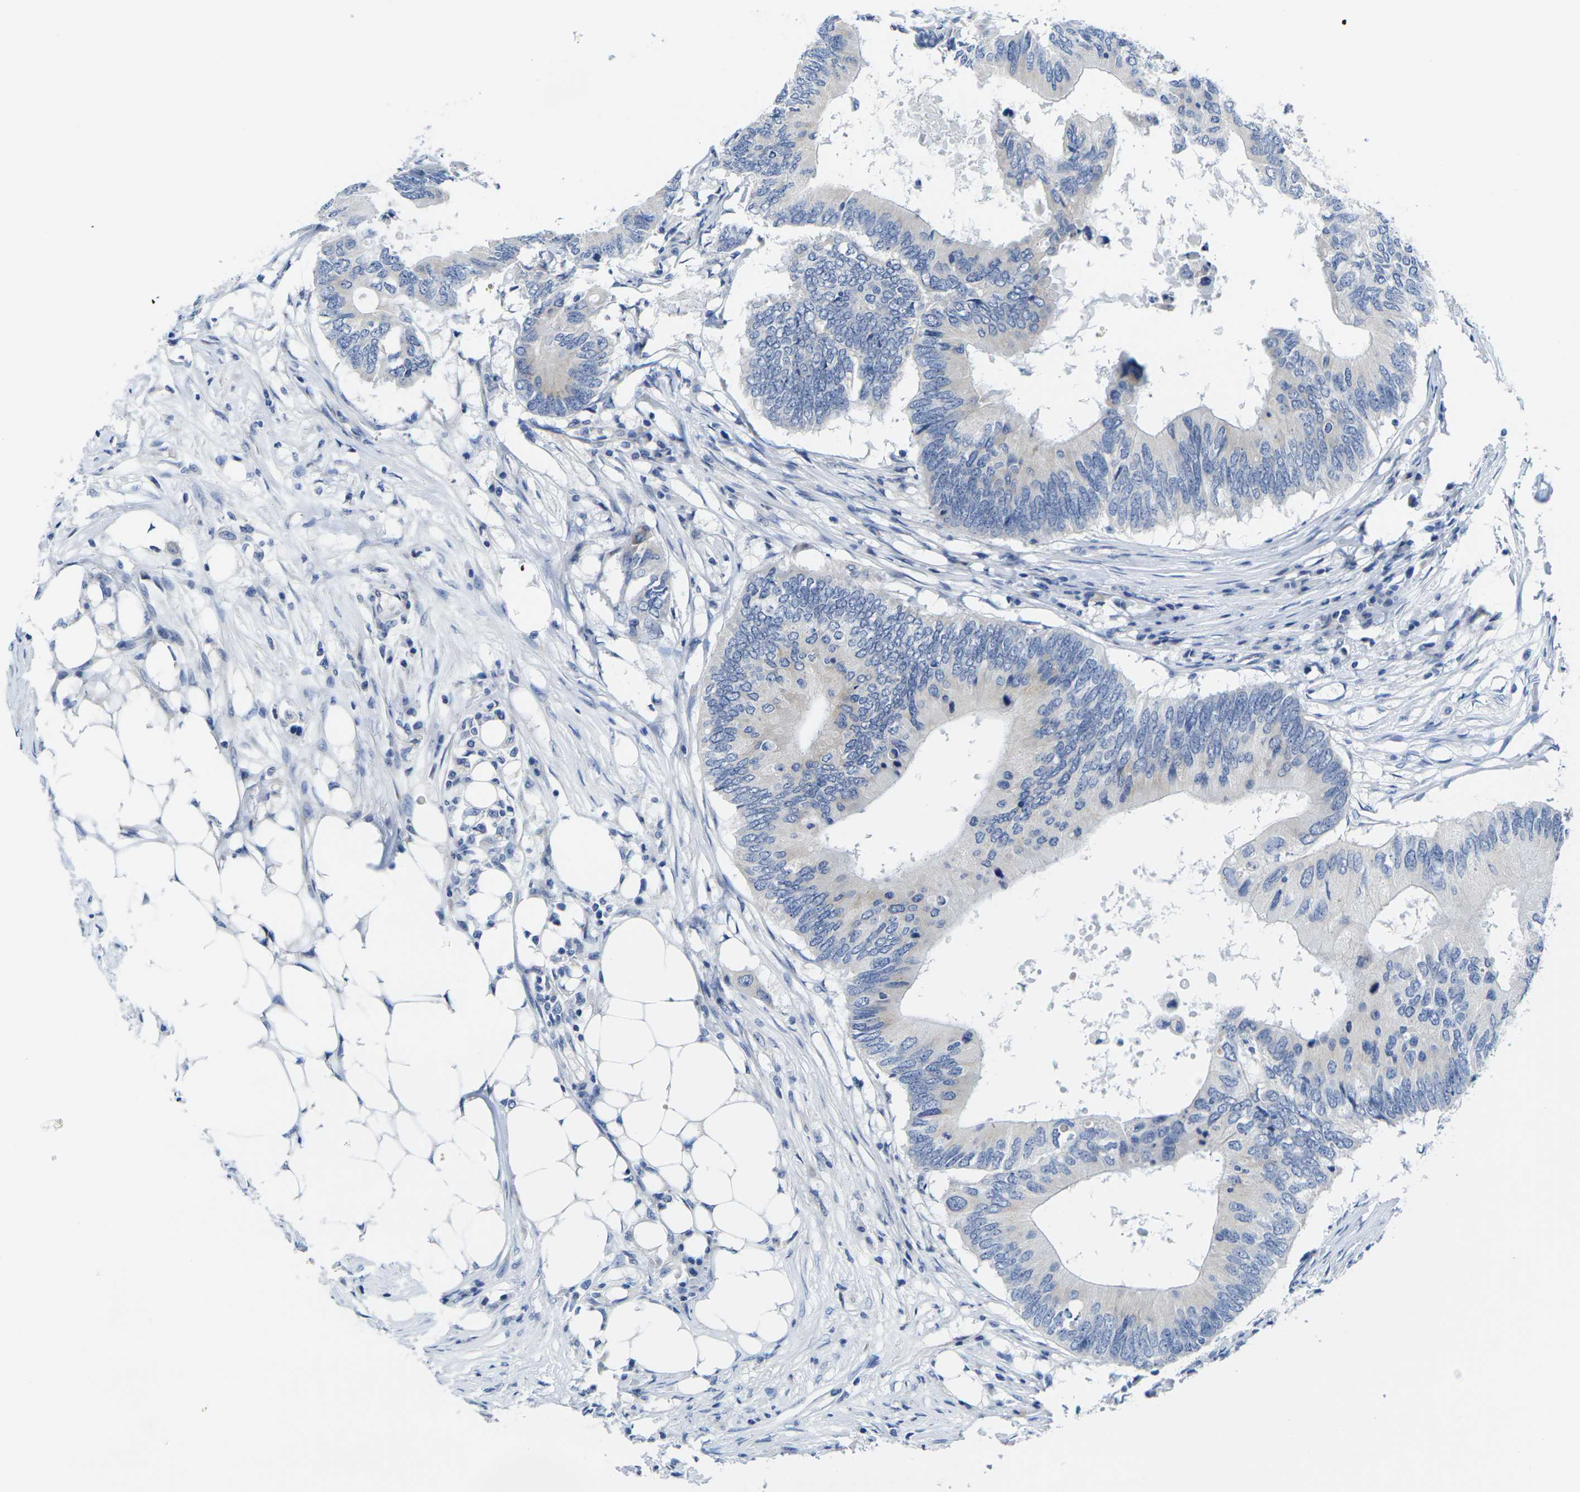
{"staining": {"intensity": "negative", "quantity": "none", "location": "none"}, "tissue": "colorectal cancer", "cell_type": "Tumor cells", "image_type": "cancer", "snomed": [{"axis": "morphology", "description": "Adenocarcinoma, NOS"}, {"axis": "topography", "description": "Colon"}], "caption": "This is an immunohistochemistry micrograph of colorectal cancer. There is no positivity in tumor cells.", "gene": "CRK", "patient": {"sex": "male", "age": 71}}